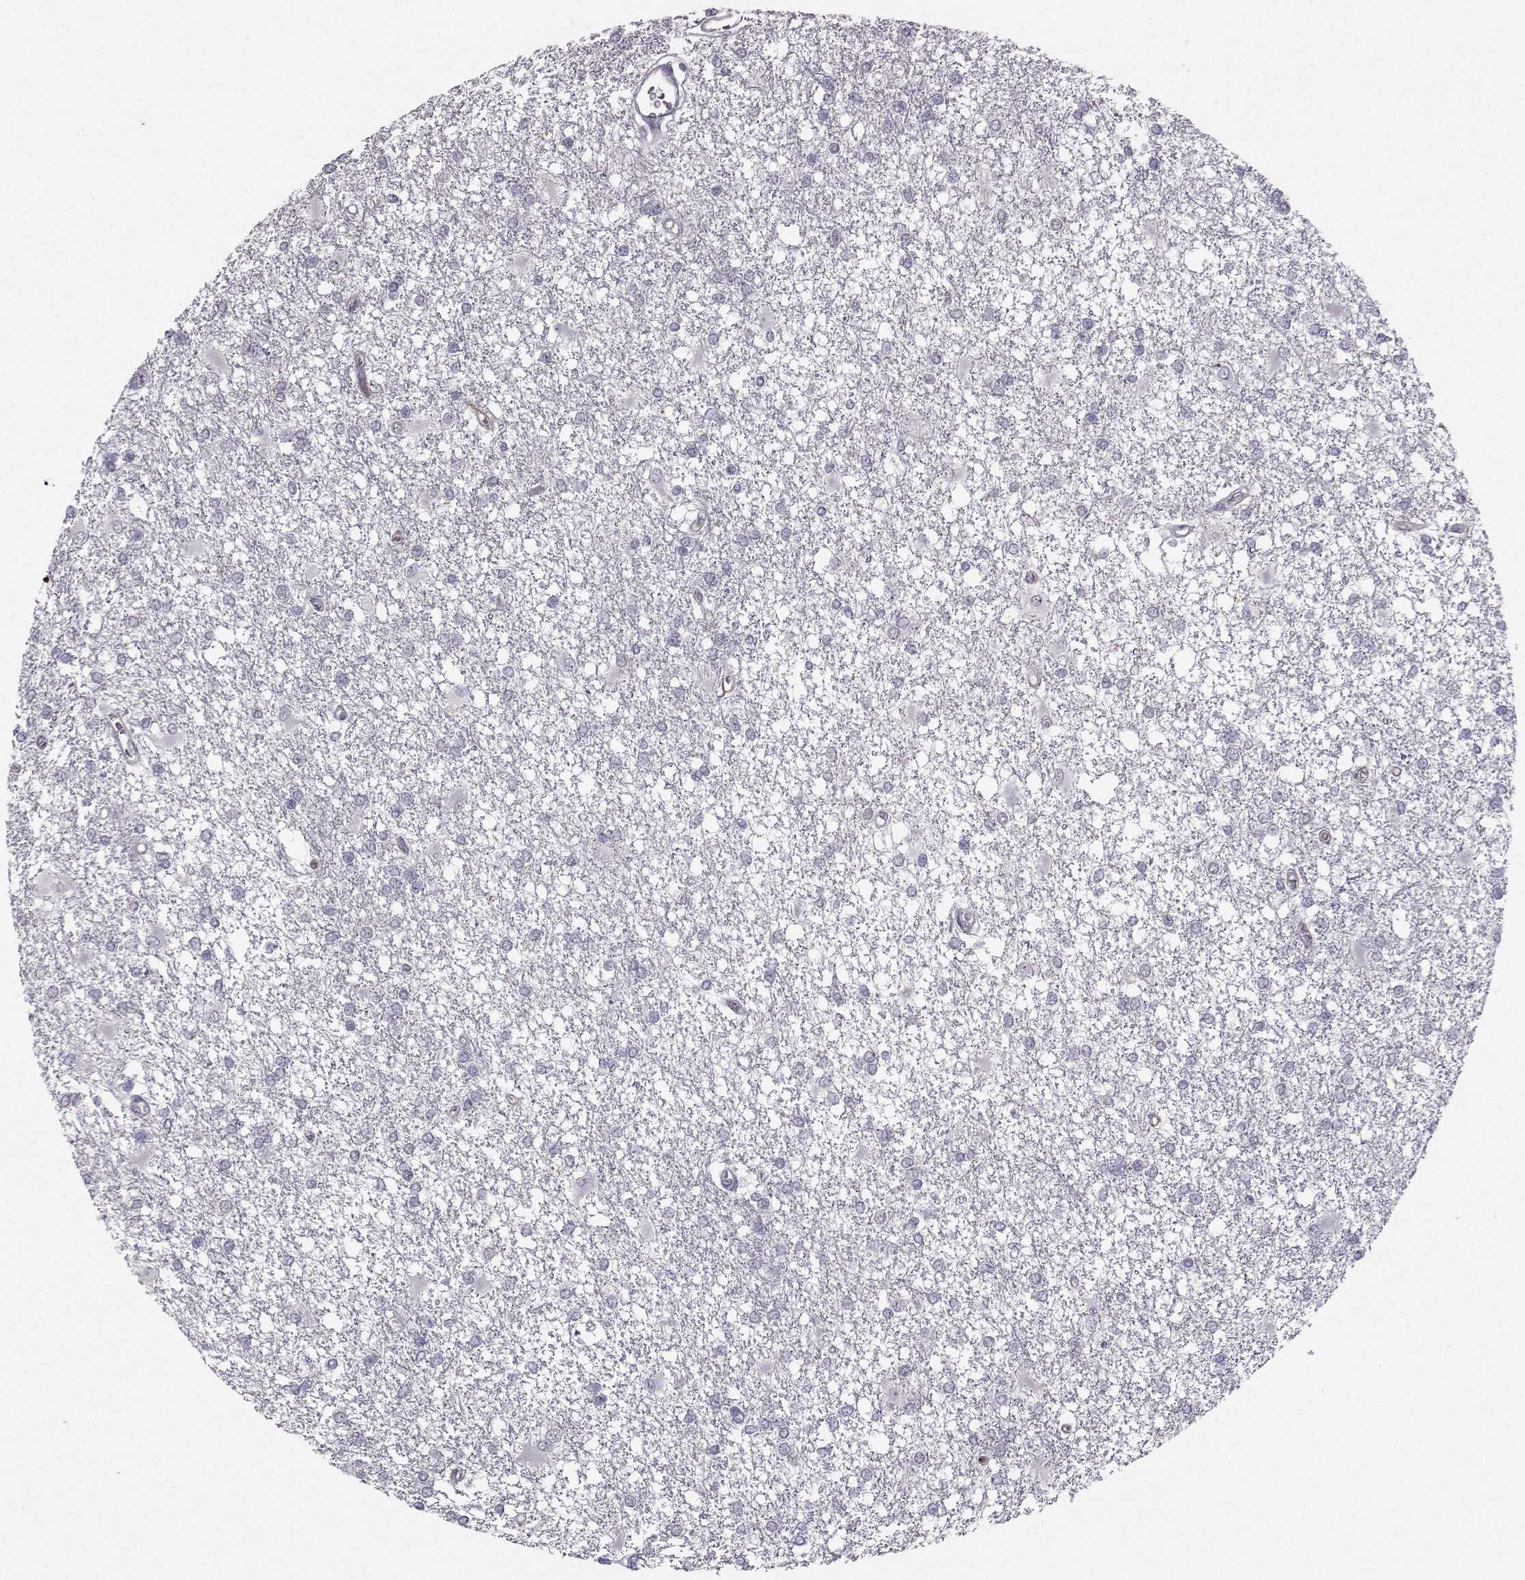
{"staining": {"intensity": "negative", "quantity": "none", "location": "none"}, "tissue": "glioma", "cell_type": "Tumor cells", "image_type": "cancer", "snomed": [{"axis": "morphology", "description": "Glioma, malignant, High grade"}, {"axis": "topography", "description": "Cerebral cortex"}], "caption": "Human high-grade glioma (malignant) stained for a protein using immunohistochemistry (IHC) displays no expression in tumor cells.", "gene": "LRP8", "patient": {"sex": "male", "age": 79}}